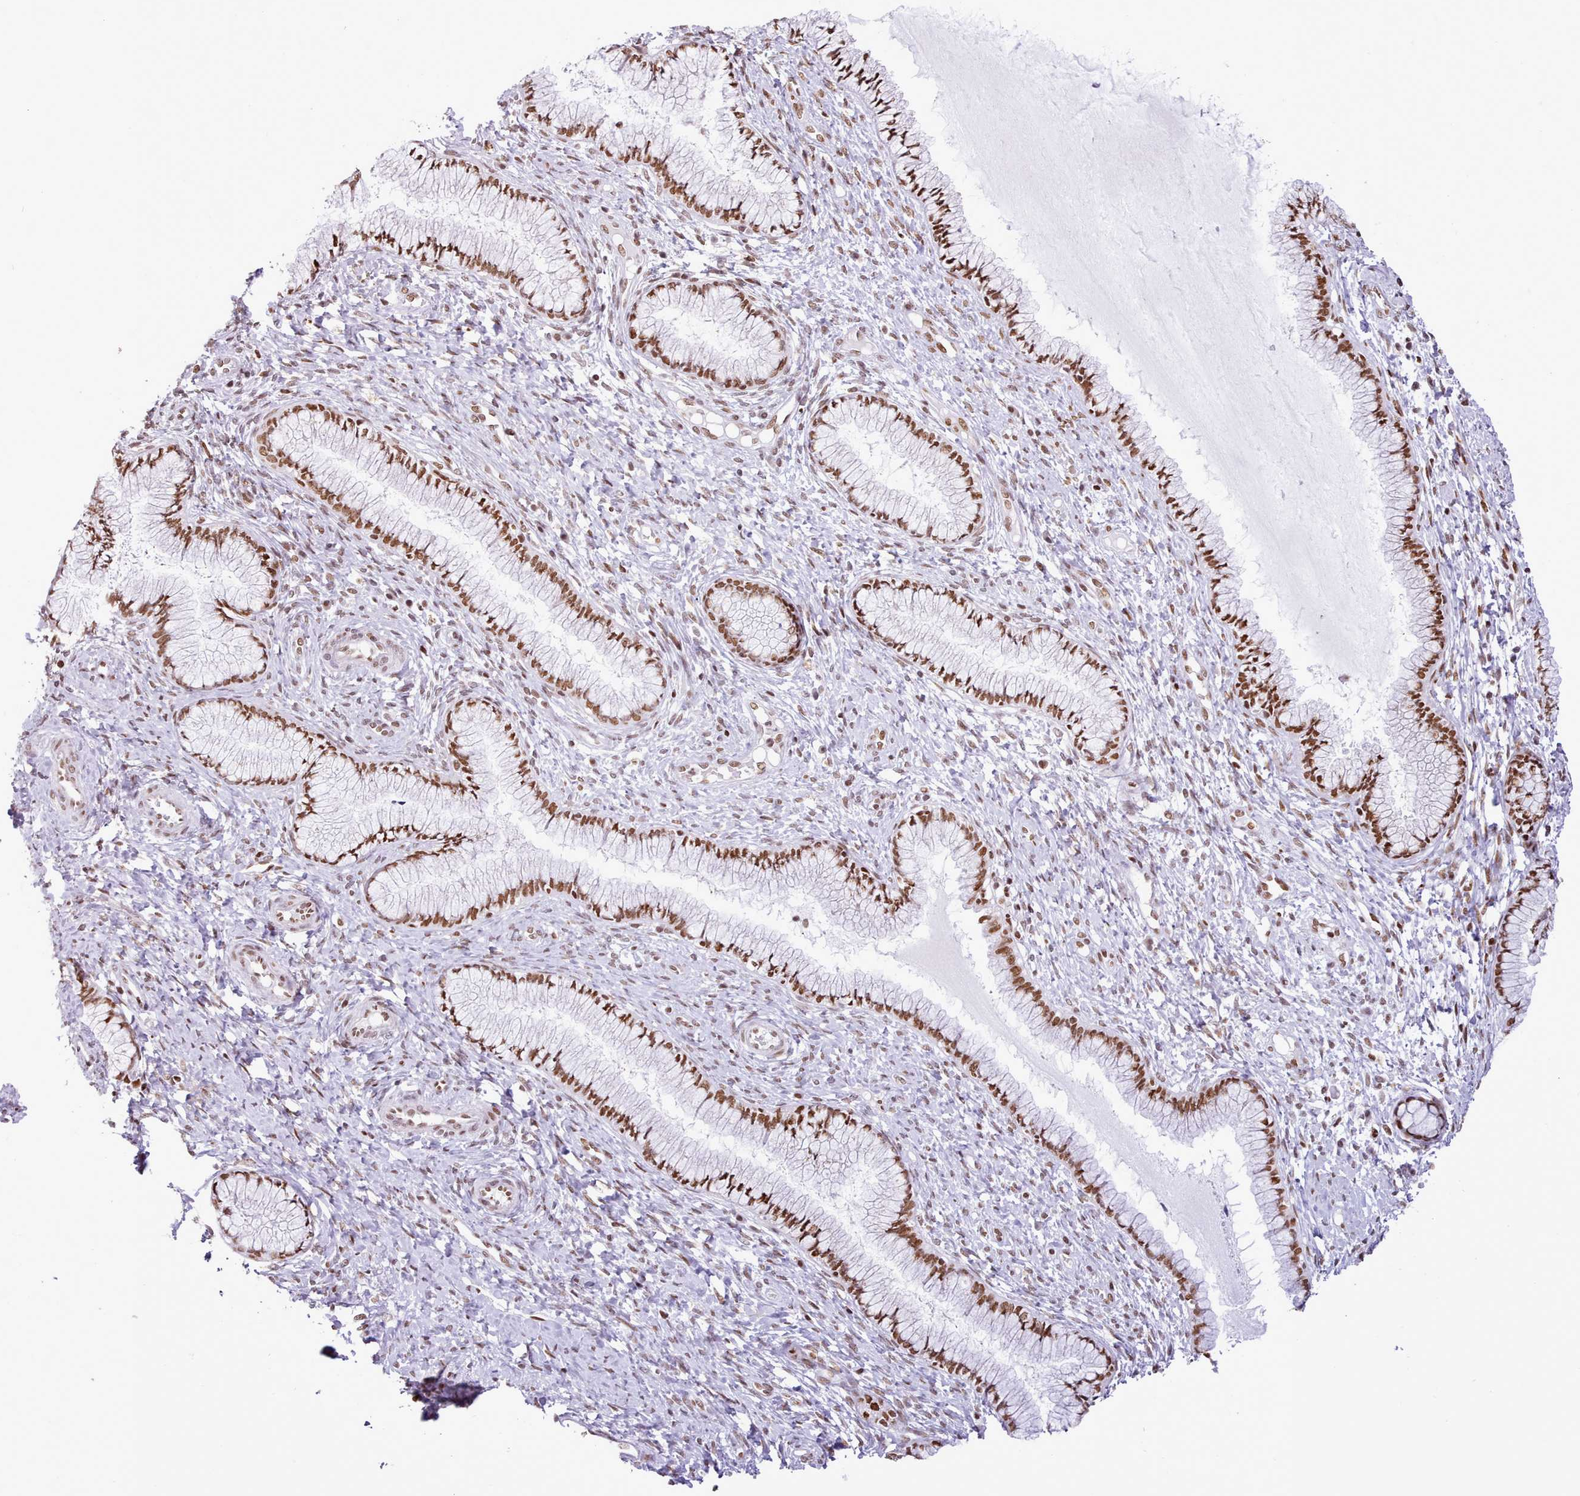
{"staining": {"intensity": "strong", "quantity": ">75%", "location": "nuclear"}, "tissue": "cervix", "cell_type": "Glandular cells", "image_type": "normal", "snomed": [{"axis": "morphology", "description": "Normal tissue, NOS"}, {"axis": "topography", "description": "Cervix"}], "caption": "Immunohistochemical staining of benign human cervix exhibits >75% levels of strong nuclear protein expression in approximately >75% of glandular cells.", "gene": "TAF15", "patient": {"sex": "female", "age": 42}}